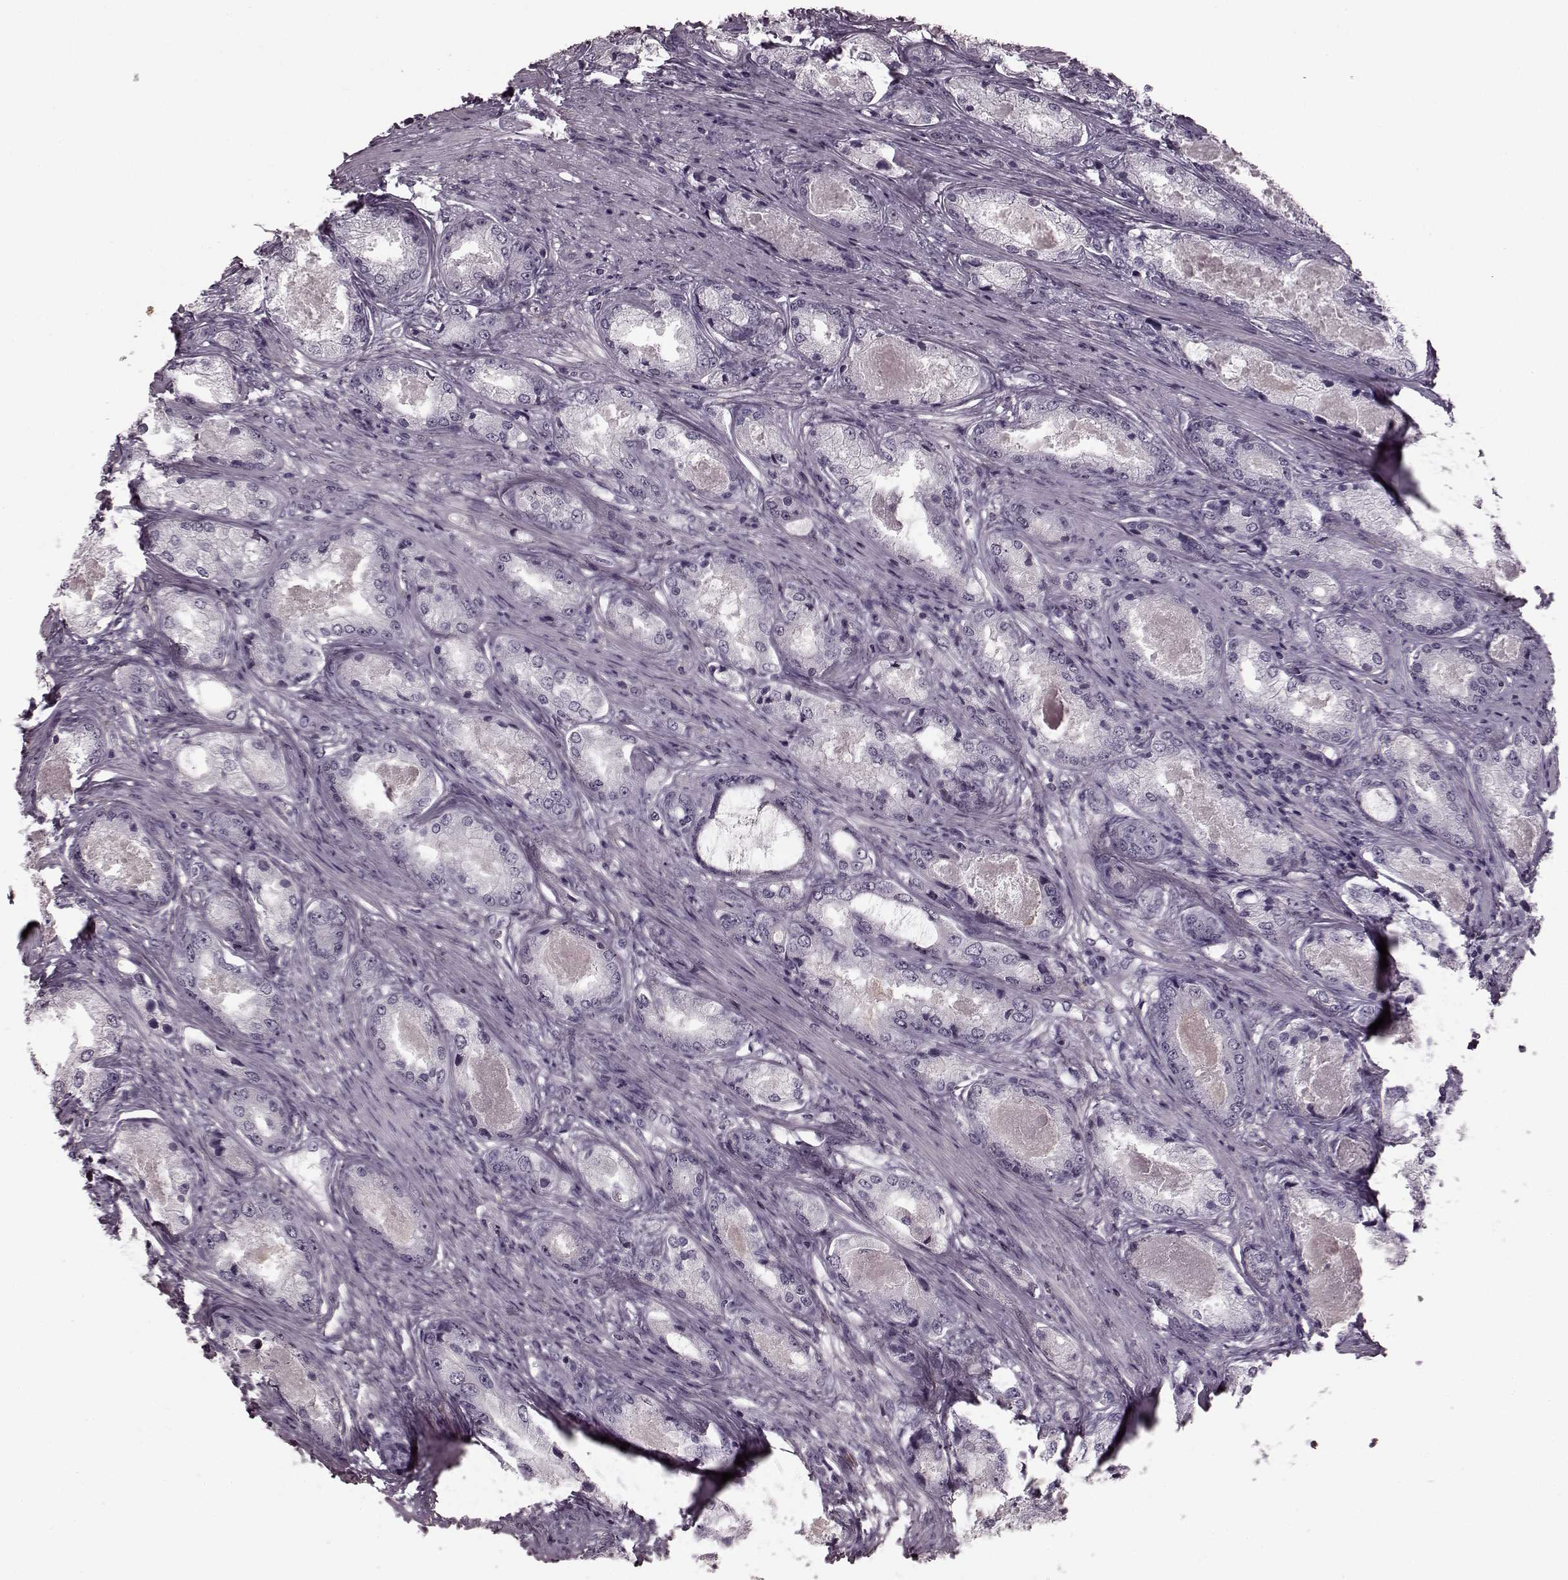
{"staining": {"intensity": "negative", "quantity": "none", "location": "none"}, "tissue": "prostate cancer", "cell_type": "Tumor cells", "image_type": "cancer", "snomed": [{"axis": "morphology", "description": "Adenocarcinoma, Low grade"}, {"axis": "topography", "description": "Prostate"}], "caption": "Prostate low-grade adenocarcinoma was stained to show a protein in brown. There is no significant staining in tumor cells.", "gene": "CST7", "patient": {"sex": "male", "age": 68}}